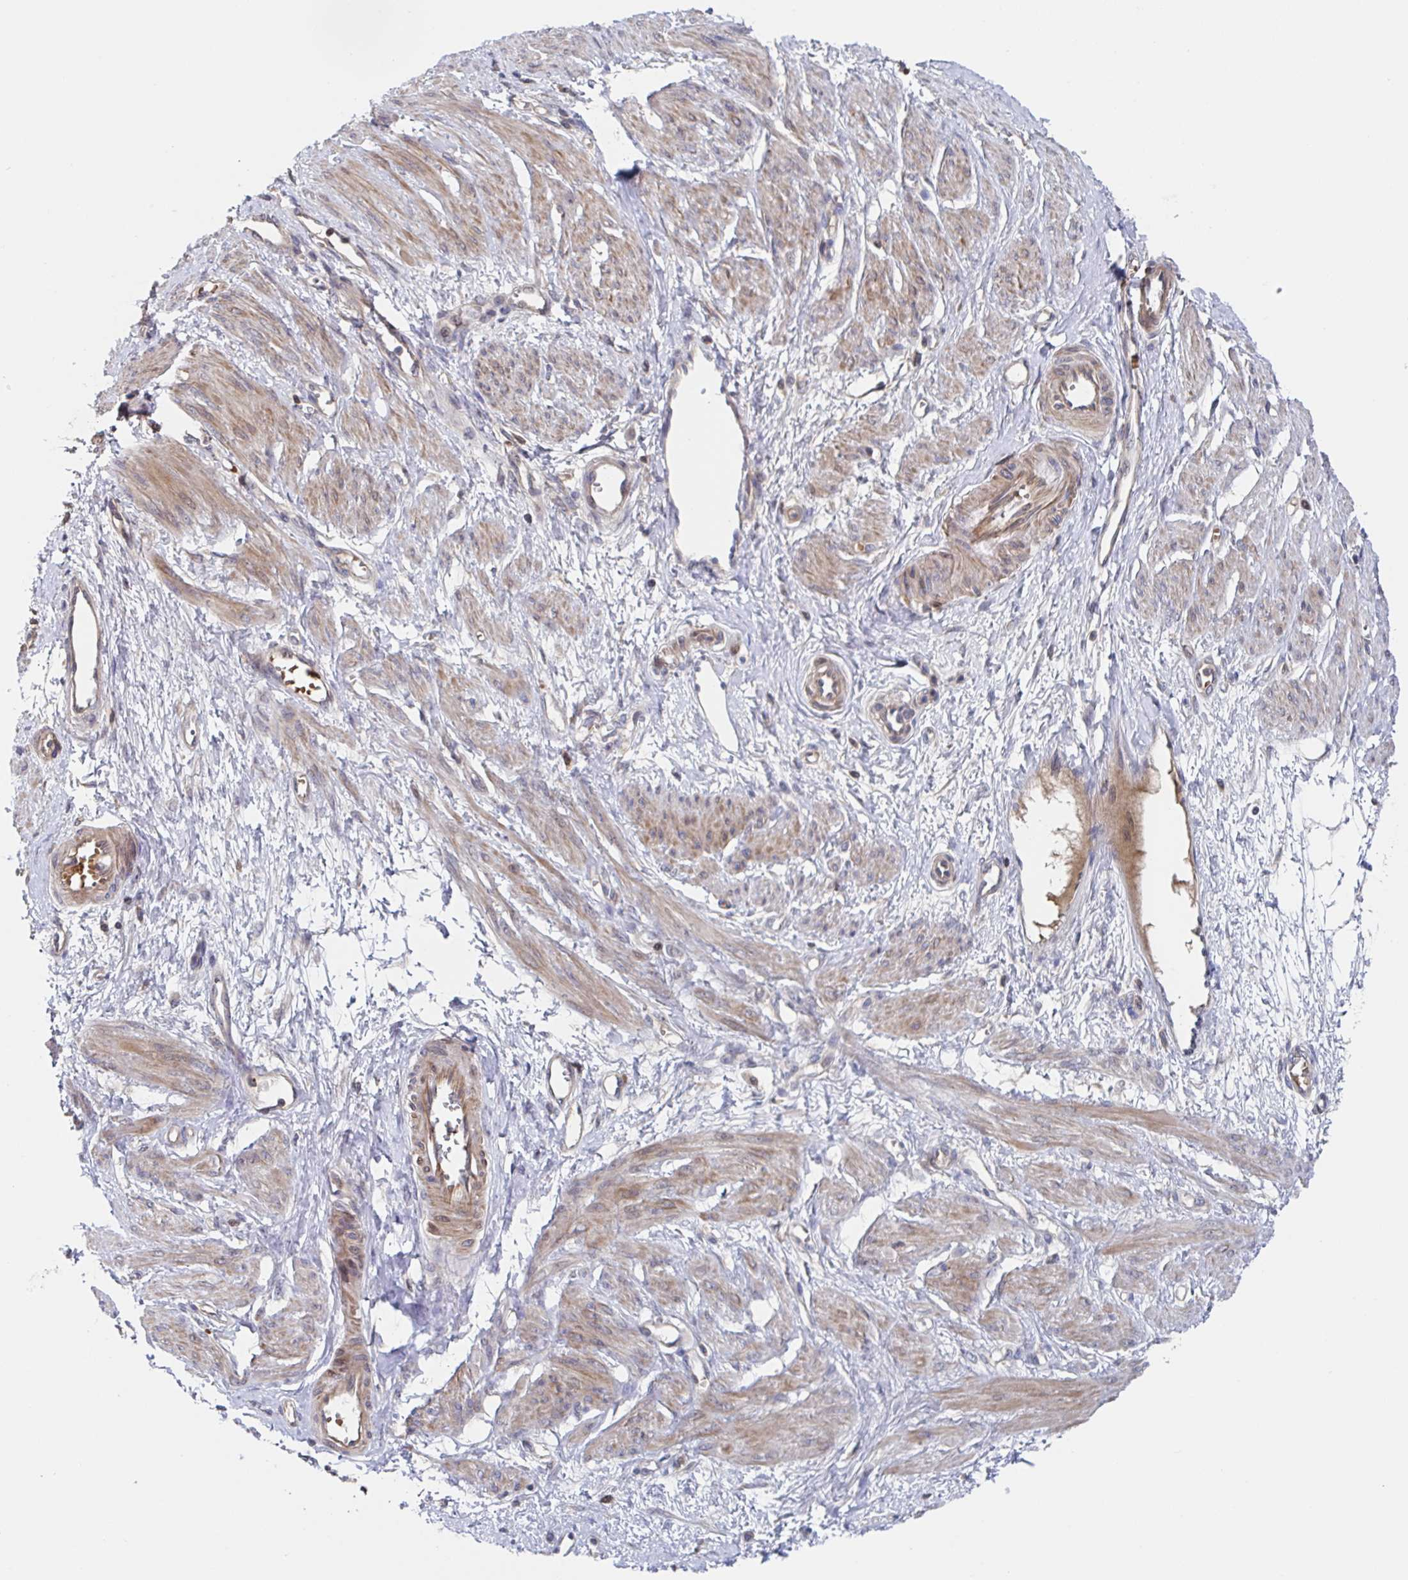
{"staining": {"intensity": "moderate", "quantity": "25%-75%", "location": "cytoplasmic/membranous"}, "tissue": "smooth muscle", "cell_type": "Smooth muscle cells", "image_type": "normal", "snomed": [{"axis": "morphology", "description": "Normal tissue, NOS"}, {"axis": "topography", "description": "Smooth muscle"}, {"axis": "topography", "description": "Uterus"}], "caption": "Immunohistochemistry staining of benign smooth muscle, which shows medium levels of moderate cytoplasmic/membranous positivity in about 25%-75% of smooth muscle cells indicating moderate cytoplasmic/membranous protein positivity. The staining was performed using DAB (brown) for protein detection and nuclei were counterstained in hematoxylin (blue).", "gene": "DHRS12", "patient": {"sex": "female", "age": 39}}